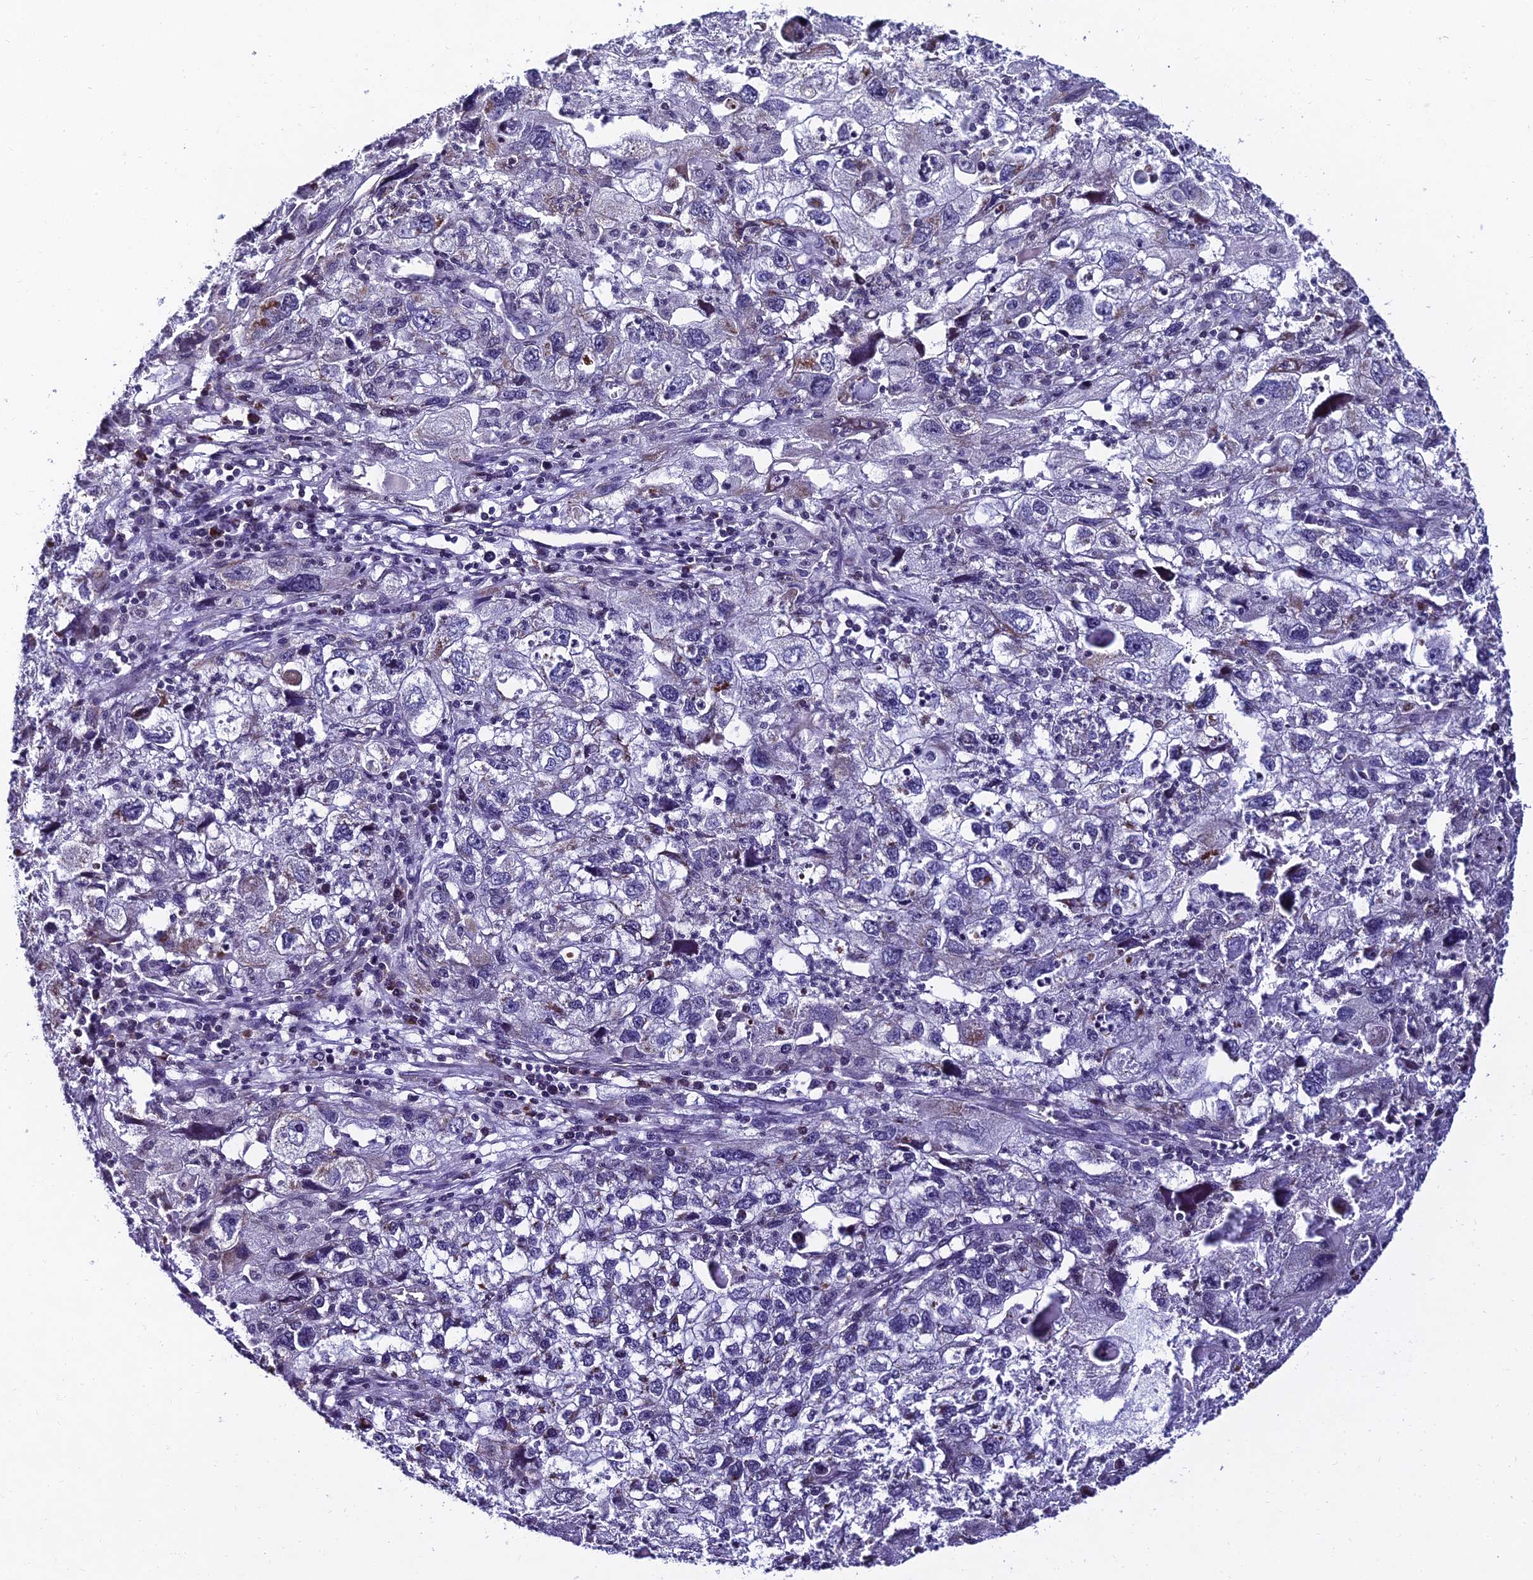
{"staining": {"intensity": "negative", "quantity": "none", "location": "none"}, "tissue": "endometrial cancer", "cell_type": "Tumor cells", "image_type": "cancer", "snomed": [{"axis": "morphology", "description": "Adenocarcinoma, NOS"}, {"axis": "topography", "description": "Endometrium"}], "caption": "Image shows no significant protein positivity in tumor cells of endometrial cancer.", "gene": "CDNF", "patient": {"sex": "female", "age": 49}}